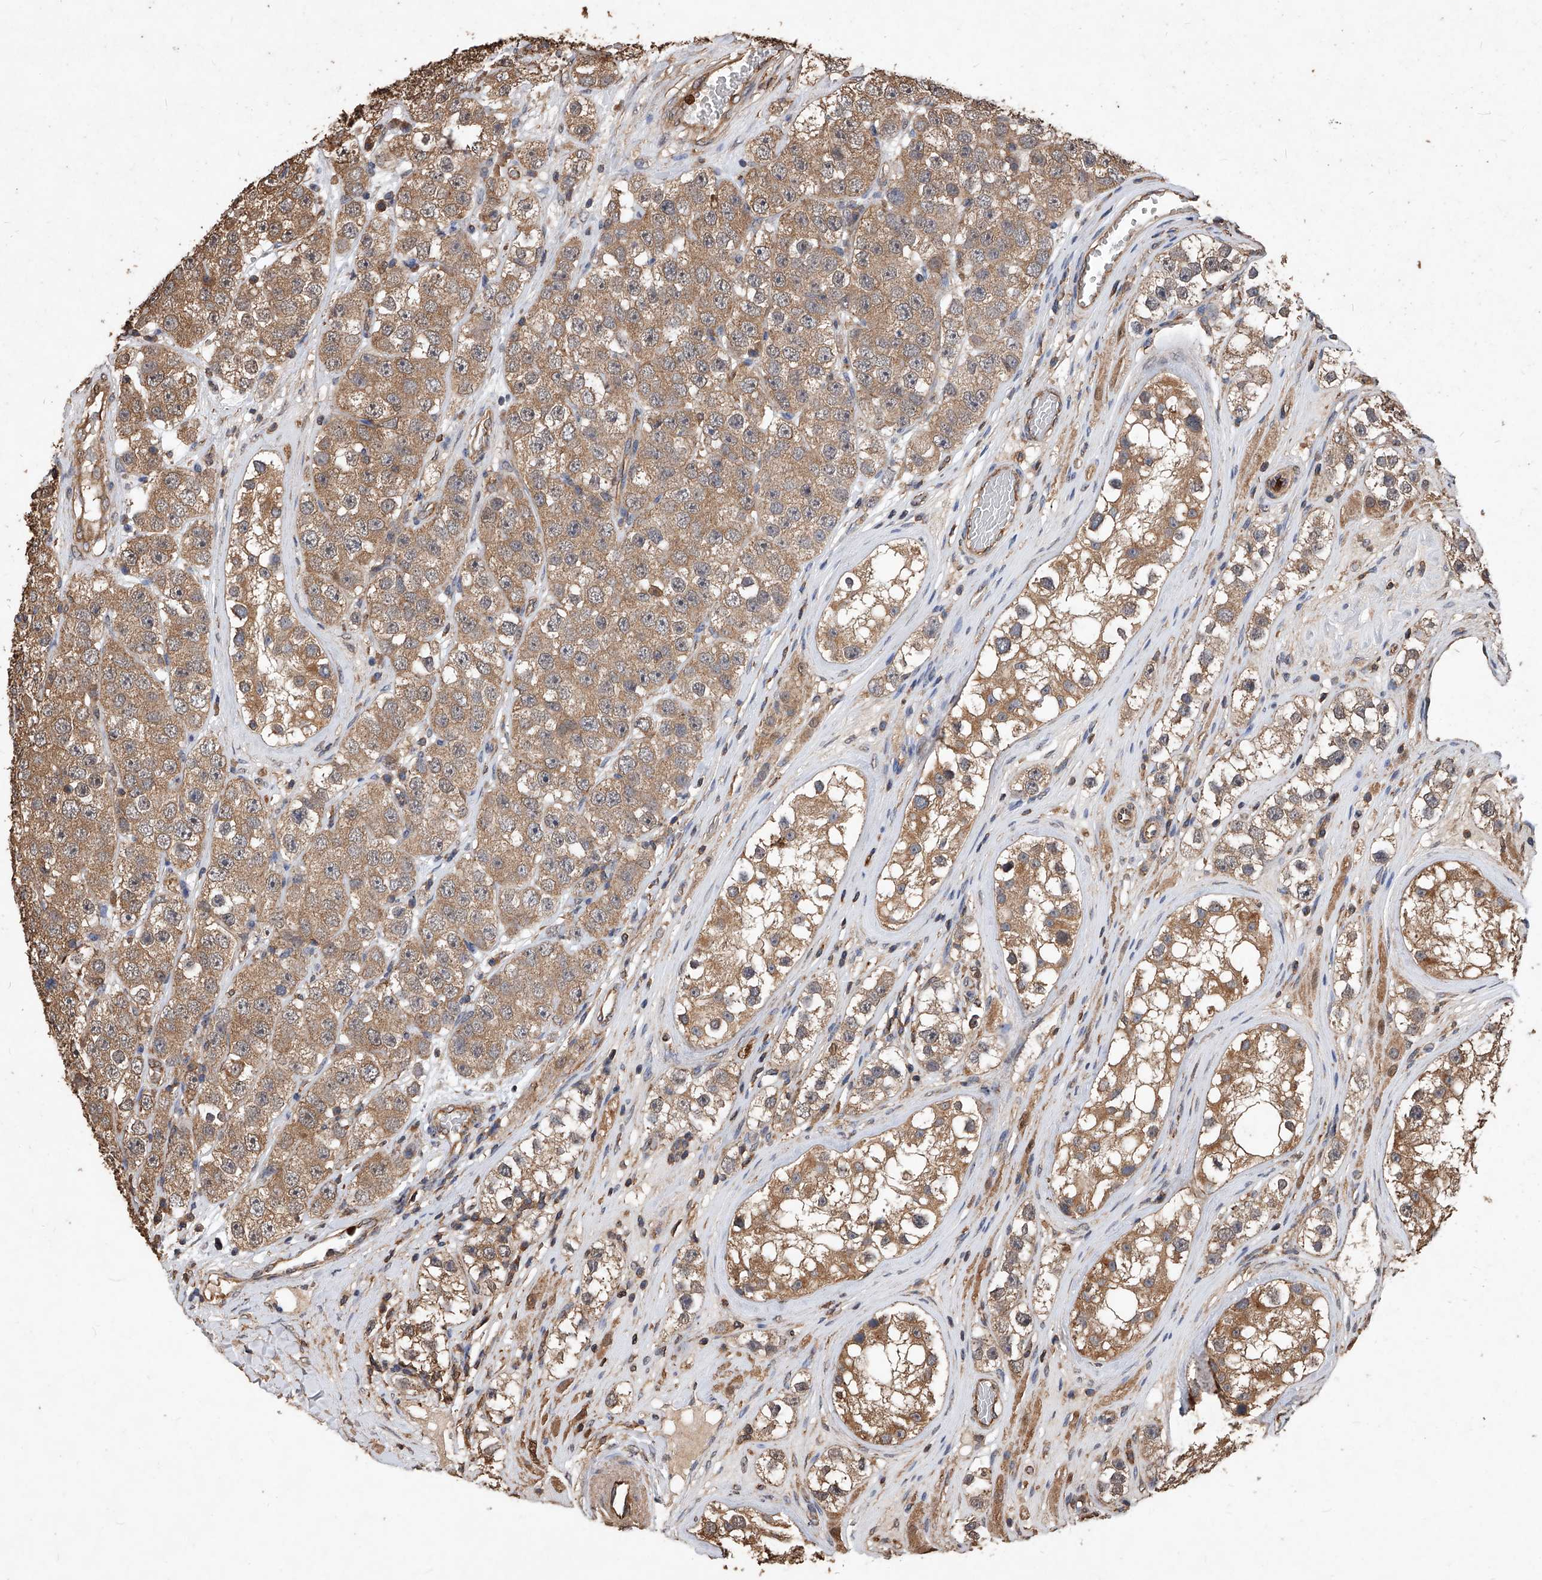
{"staining": {"intensity": "moderate", "quantity": ">75%", "location": "cytoplasmic/membranous"}, "tissue": "testis cancer", "cell_type": "Tumor cells", "image_type": "cancer", "snomed": [{"axis": "morphology", "description": "Seminoma, NOS"}, {"axis": "topography", "description": "Testis"}], "caption": "Immunohistochemical staining of human testis cancer demonstrates medium levels of moderate cytoplasmic/membranous protein staining in about >75% of tumor cells.", "gene": "UCP2", "patient": {"sex": "male", "age": 28}}